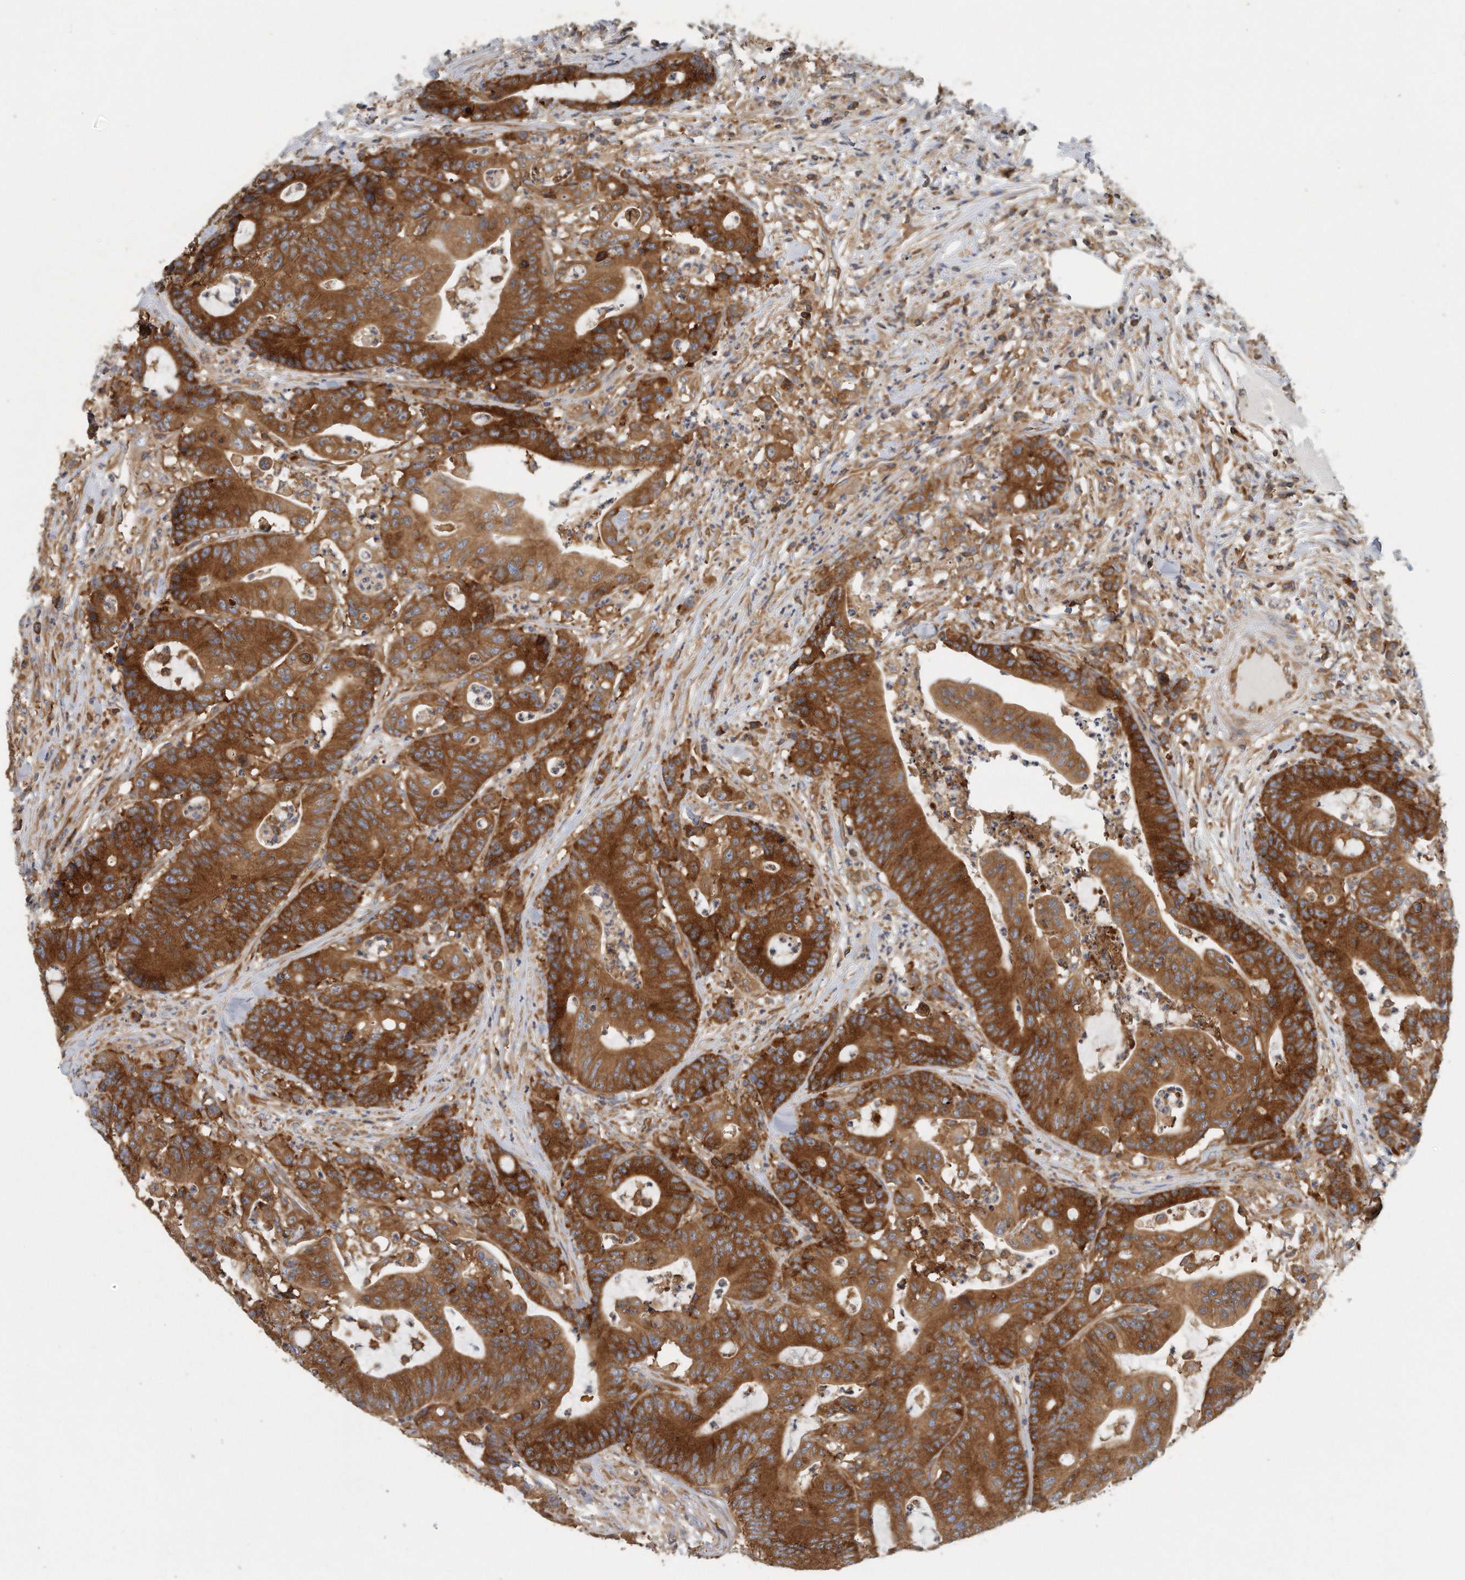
{"staining": {"intensity": "strong", "quantity": ">75%", "location": "cytoplasmic/membranous"}, "tissue": "colorectal cancer", "cell_type": "Tumor cells", "image_type": "cancer", "snomed": [{"axis": "morphology", "description": "Adenocarcinoma, NOS"}, {"axis": "topography", "description": "Colon"}], "caption": "Strong cytoplasmic/membranous expression is appreciated in about >75% of tumor cells in colorectal cancer.", "gene": "EIF3I", "patient": {"sex": "female", "age": 84}}